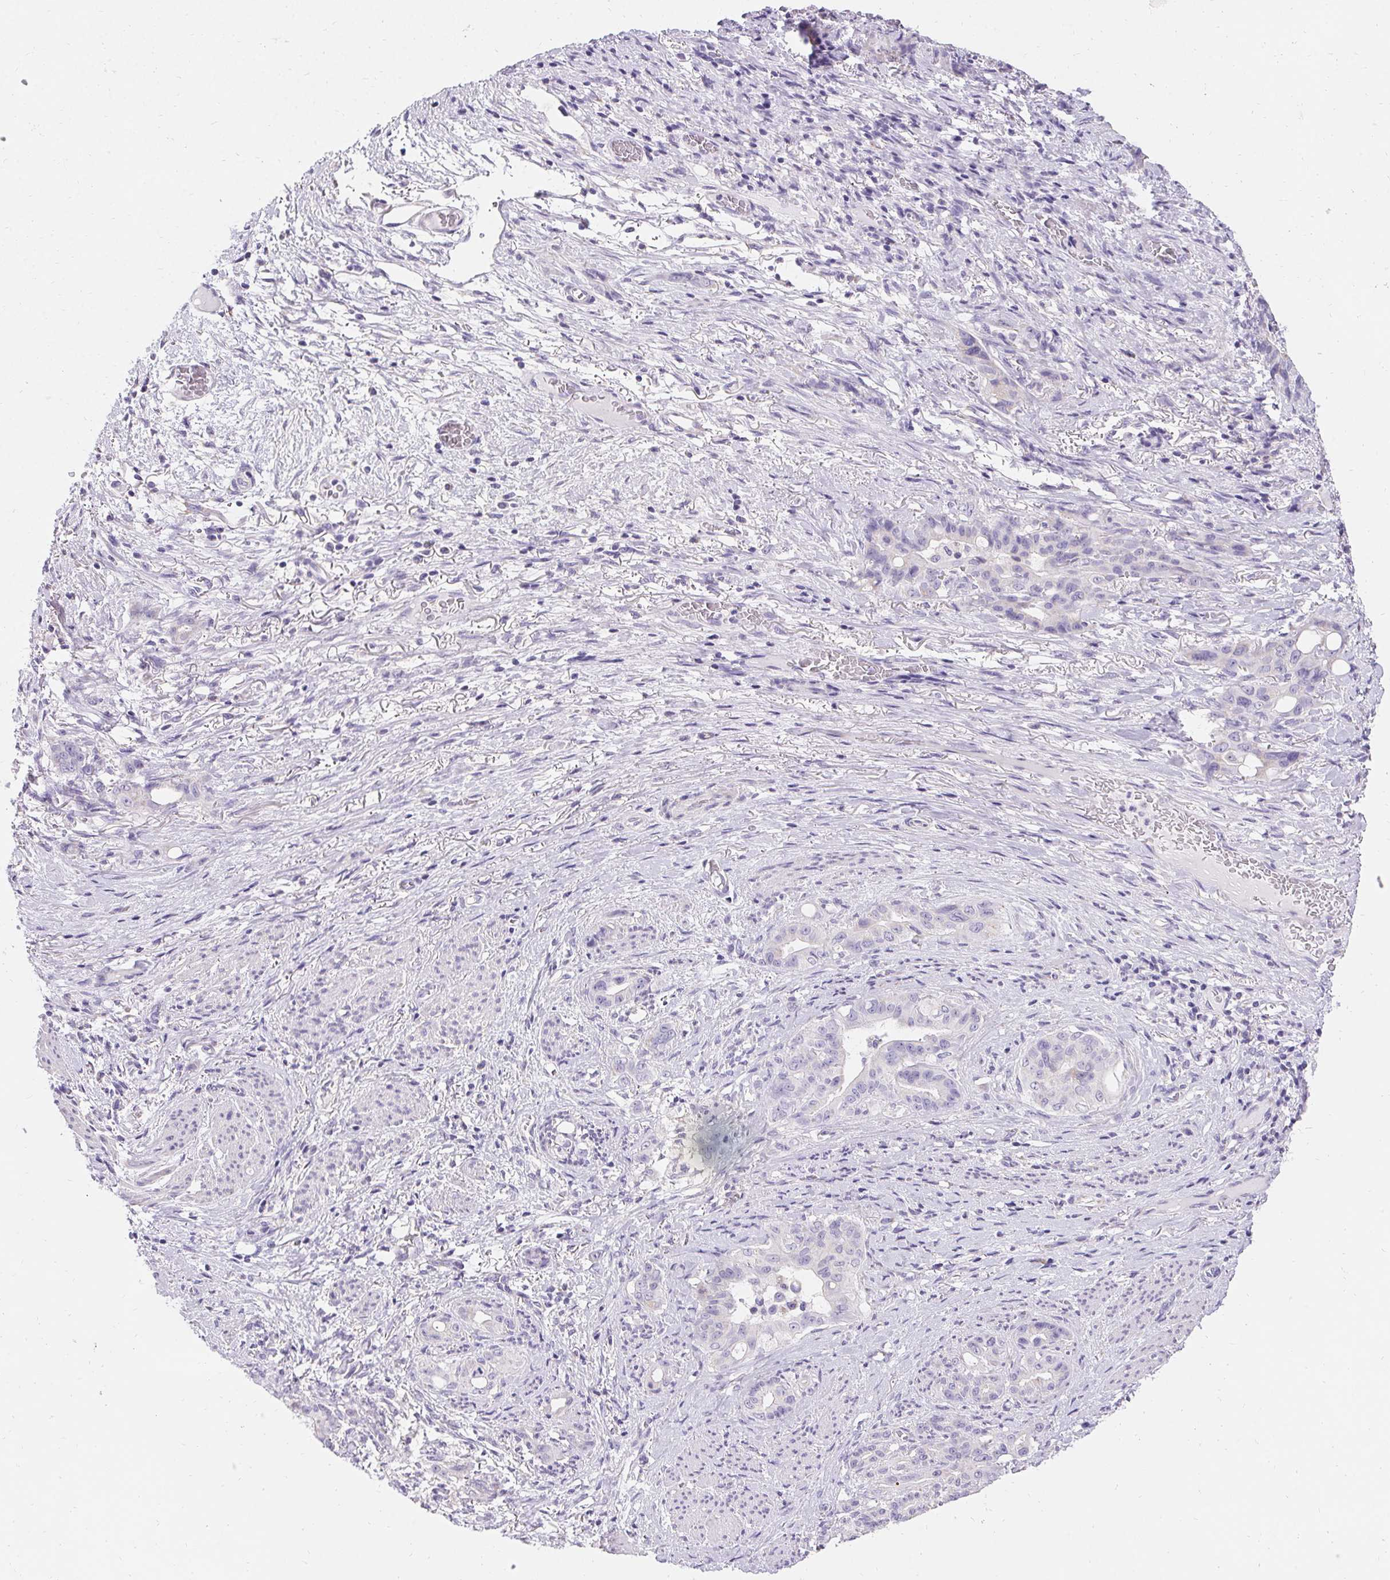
{"staining": {"intensity": "negative", "quantity": "none", "location": "none"}, "tissue": "stomach cancer", "cell_type": "Tumor cells", "image_type": "cancer", "snomed": [{"axis": "morphology", "description": "Normal tissue, NOS"}, {"axis": "morphology", "description": "Adenocarcinoma, NOS"}, {"axis": "topography", "description": "Esophagus"}, {"axis": "topography", "description": "Stomach, upper"}], "caption": "Immunohistochemistry (IHC) image of neoplastic tissue: human stomach cancer (adenocarcinoma) stained with DAB shows no significant protein staining in tumor cells.", "gene": "ASGR2", "patient": {"sex": "male", "age": 62}}